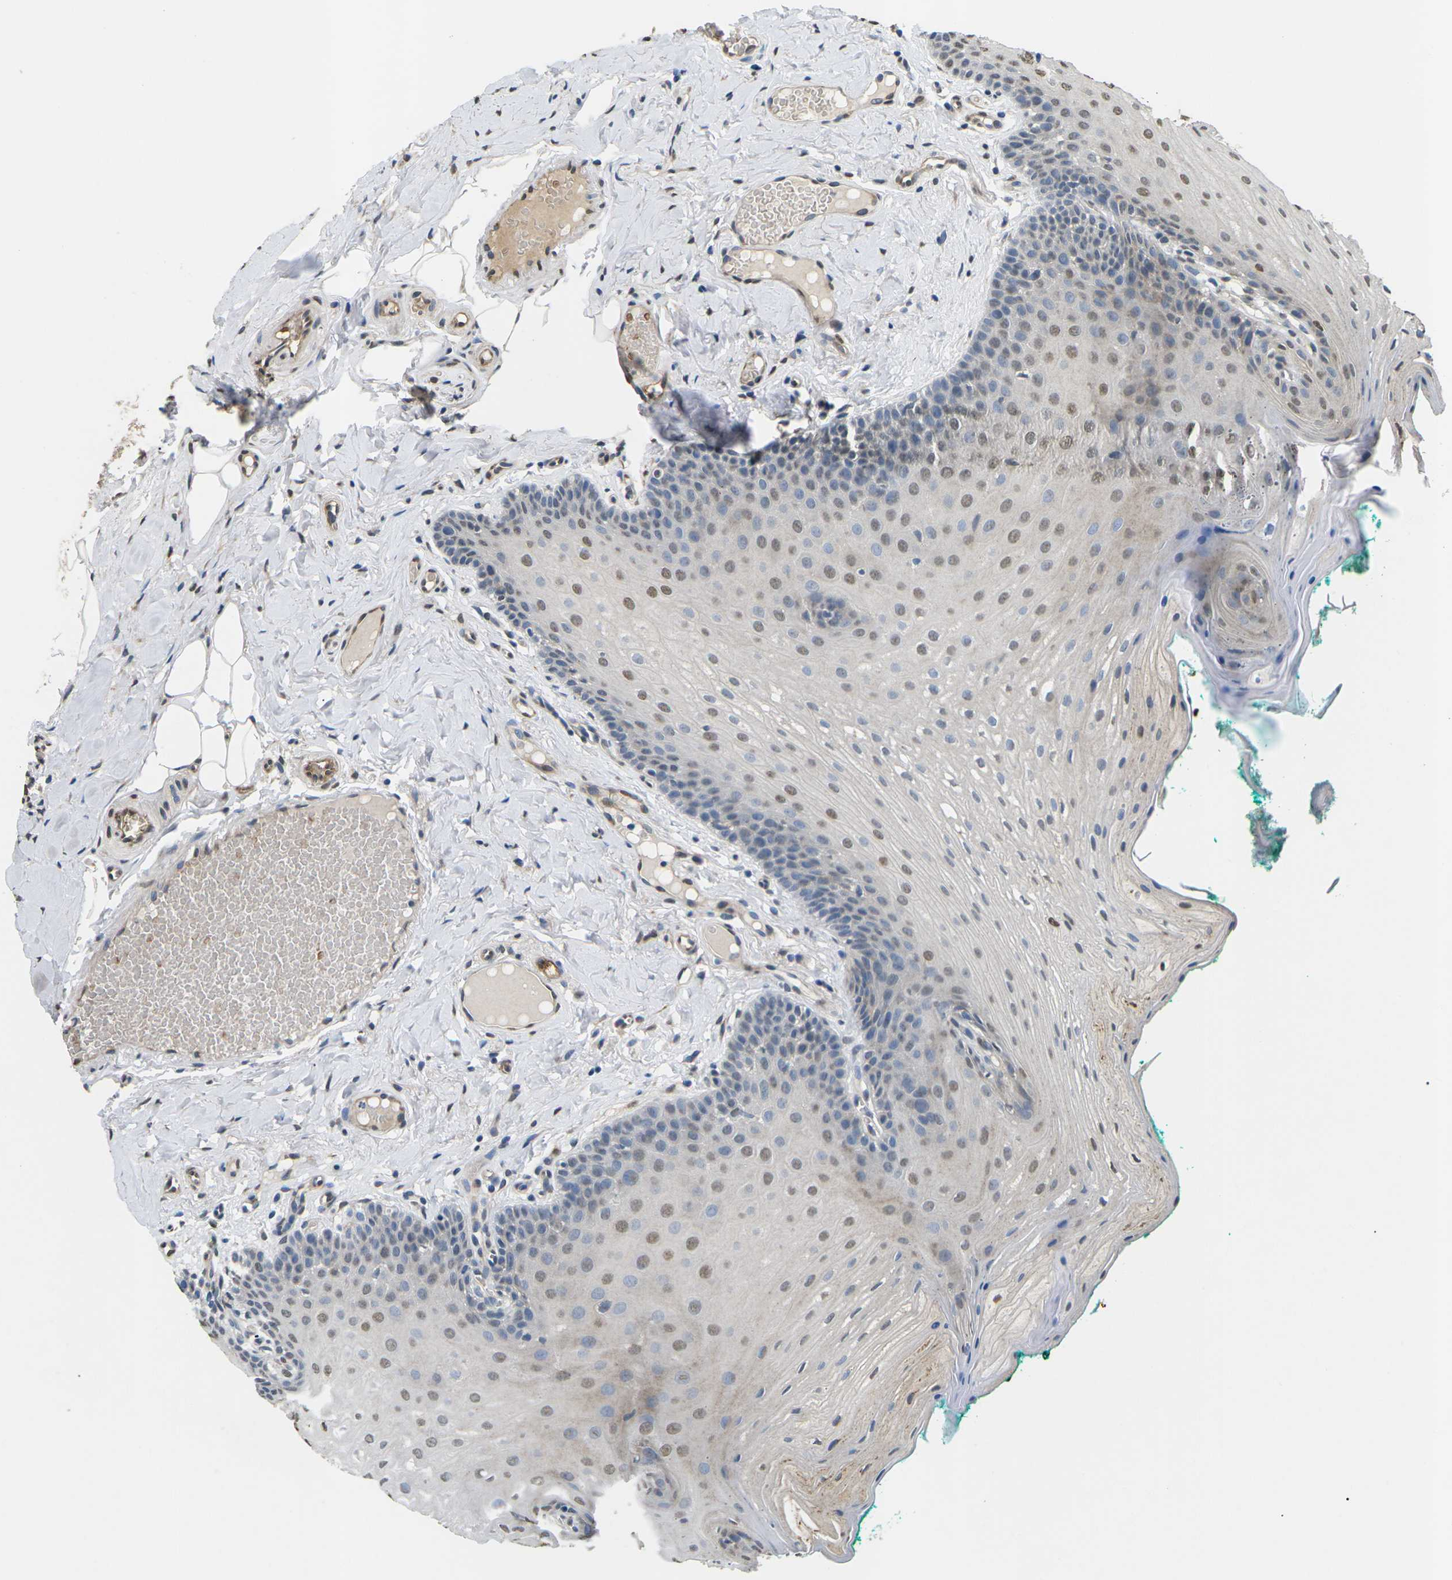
{"staining": {"intensity": "moderate", "quantity": "<25%", "location": "nuclear"}, "tissue": "oral mucosa", "cell_type": "Squamous epithelial cells", "image_type": "normal", "snomed": [{"axis": "morphology", "description": "Normal tissue, NOS"}, {"axis": "topography", "description": "Oral tissue"}], "caption": "This is an image of IHC staining of normal oral mucosa, which shows moderate positivity in the nuclear of squamous epithelial cells.", "gene": "ERBB4", "patient": {"sex": "male", "age": 58}}